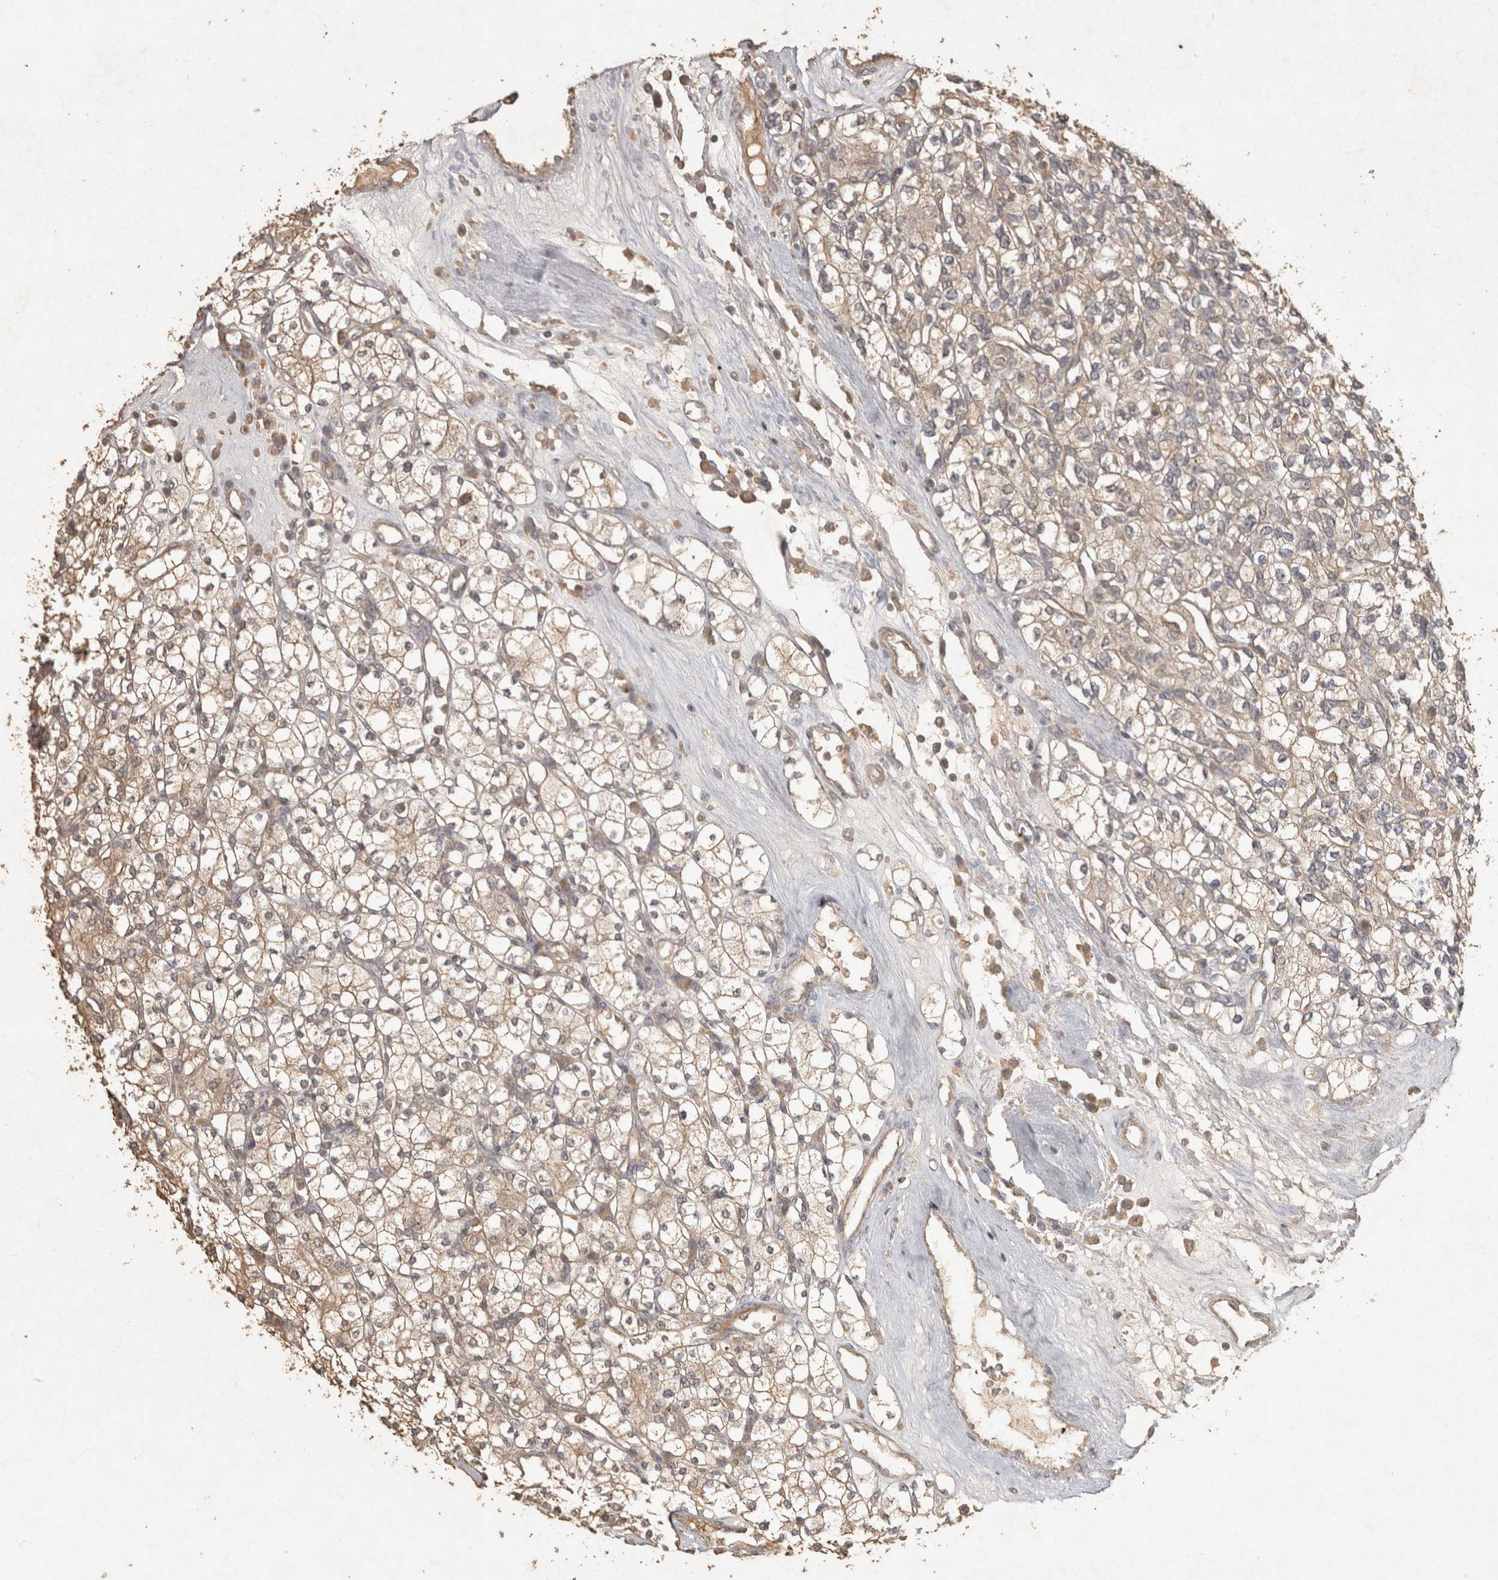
{"staining": {"intensity": "weak", "quantity": ">75%", "location": "cytoplasmic/membranous"}, "tissue": "renal cancer", "cell_type": "Tumor cells", "image_type": "cancer", "snomed": [{"axis": "morphology", "description": "Adenocarcinoma, NOS"}, {"axis": "topography", "description": "Kidney"}], "caption": "This histopathology image shows immunohistochemistry staining of adenocarcinoma (renal), with low weak cytoplasmic/membranous expression in approximately >75% of tumor cells.", "gene": "OSTN", "patient": {"sex": "male", "age": 77}}